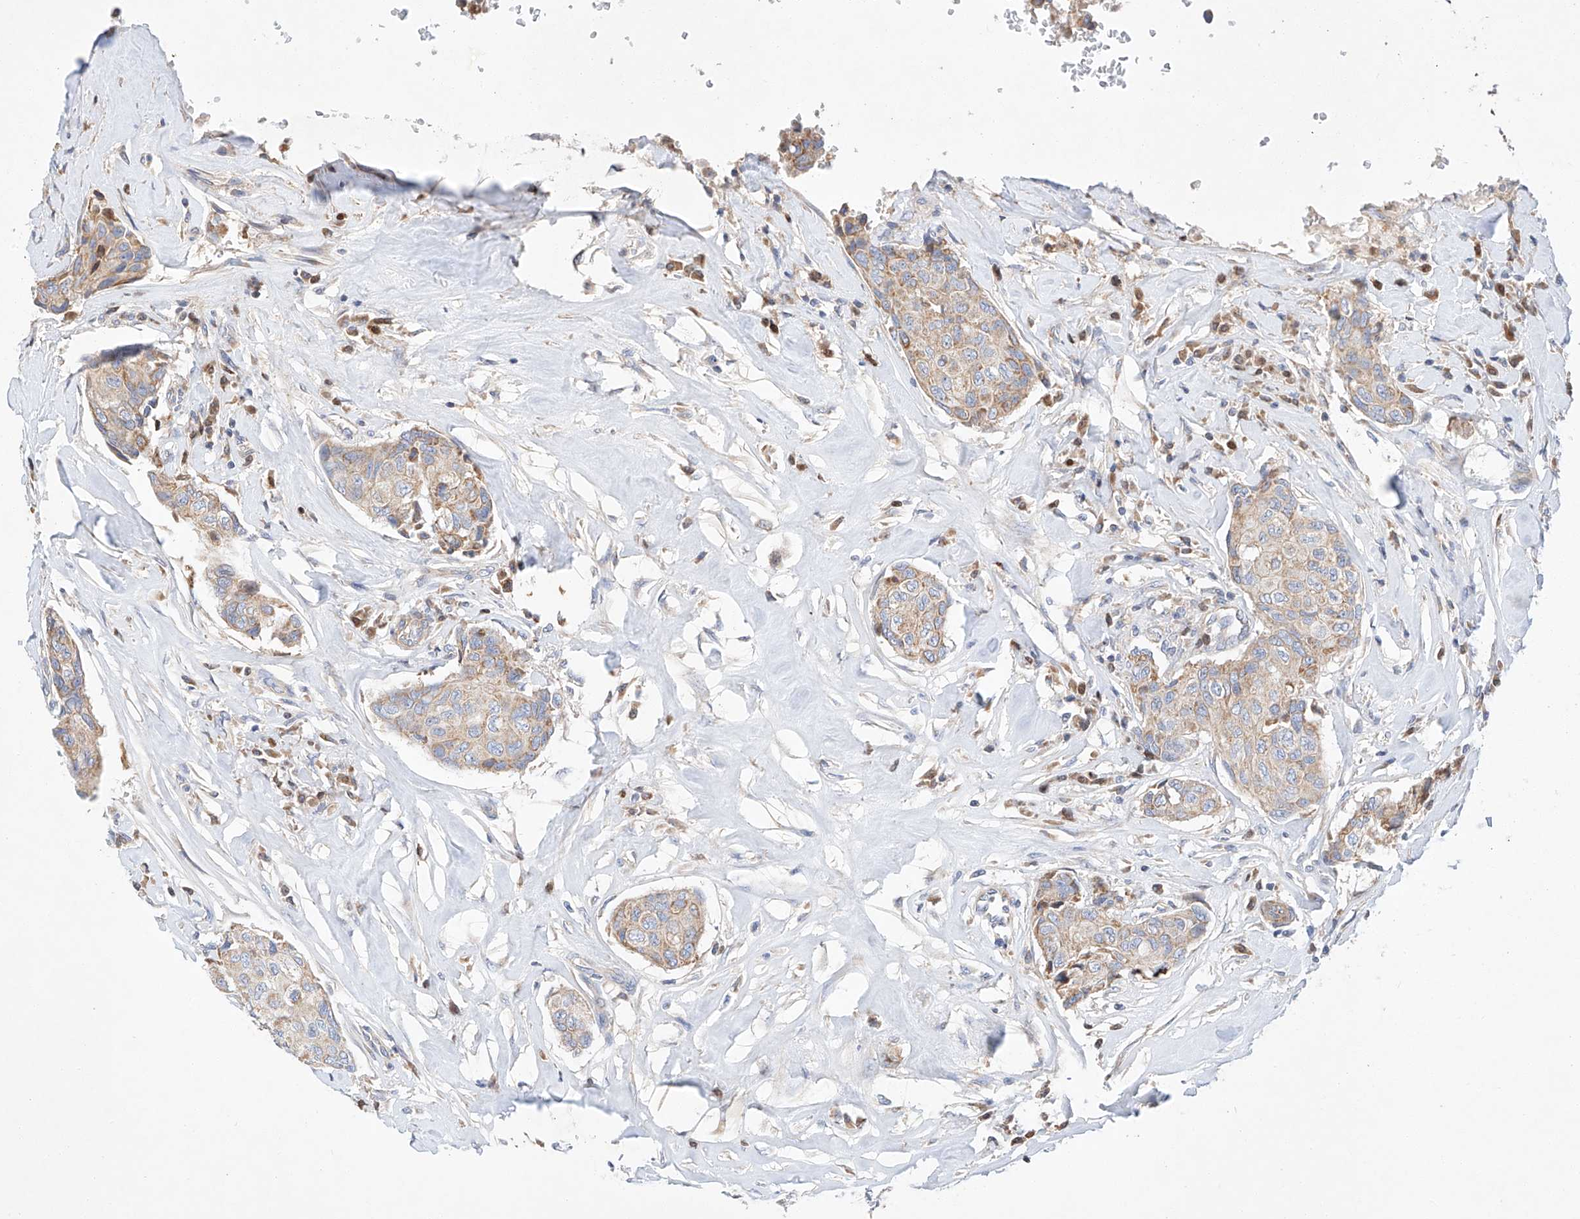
{"staining": {"intensity": "weak", "quantity": ">75%", "location": "cytoplasmic/membranous"}, "tissue": "breast cancer", "cell_type": "Tumor cells", "image_type": "cancer", "snomed": [{"axis": "morphology", "description": "Duct carcinoma"}, {"axis": "topography", "description": "Breast"}], "caption": "Human breast cancer (intraductal carcinoma) stained for a protein (brown) shows weak cytoplasmic/membranous positive expression in approximately >75% of tumor cells.", "gene": "C6orf118", "patient": {"sex": "female", "age": 80}}